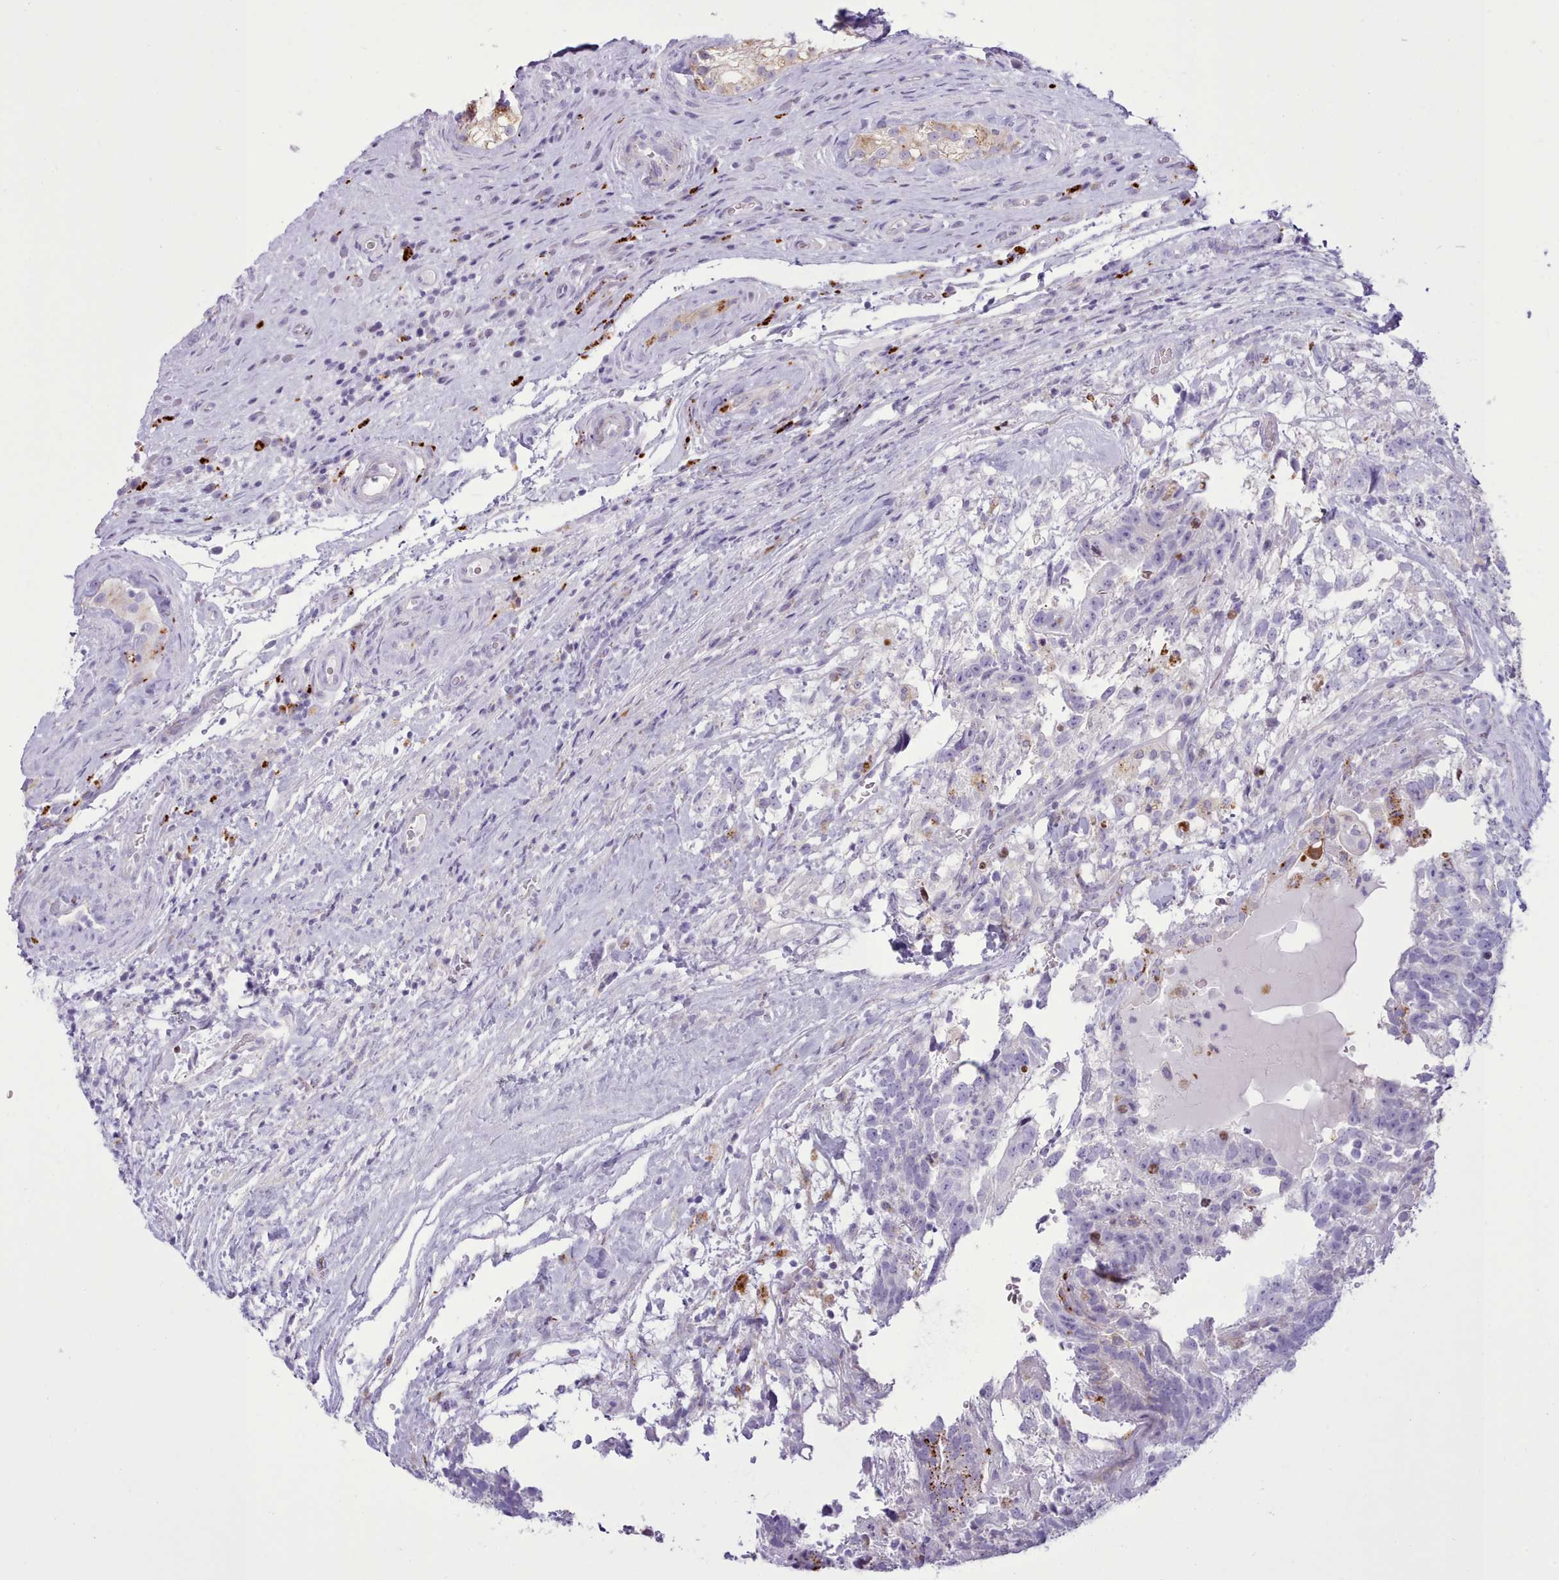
{"staining": {"intensity": "negative", "quantity": "none", "location": "none"}, "tissue": "testis cancer", "cell_type": "Tumor cells", "image_type": "cancer", "snomed": [{"axis": "morphology", "description": "Seminoma, NOS"}, {"axis": "morphology", "description": "Carcinoma, Embryonal, NOS"}, {"axis": "topography", "description": "Testis"}], "caption": "The histopathology image exhibits no significant expression in tumor cells of embryonal carcinoma (testis). (DAB (3,3'-diaminobenzidine) immunohistochemistry, high magnification).", "gene": "SRD5A1", "patient": {"sex": "male", "age": 41}}